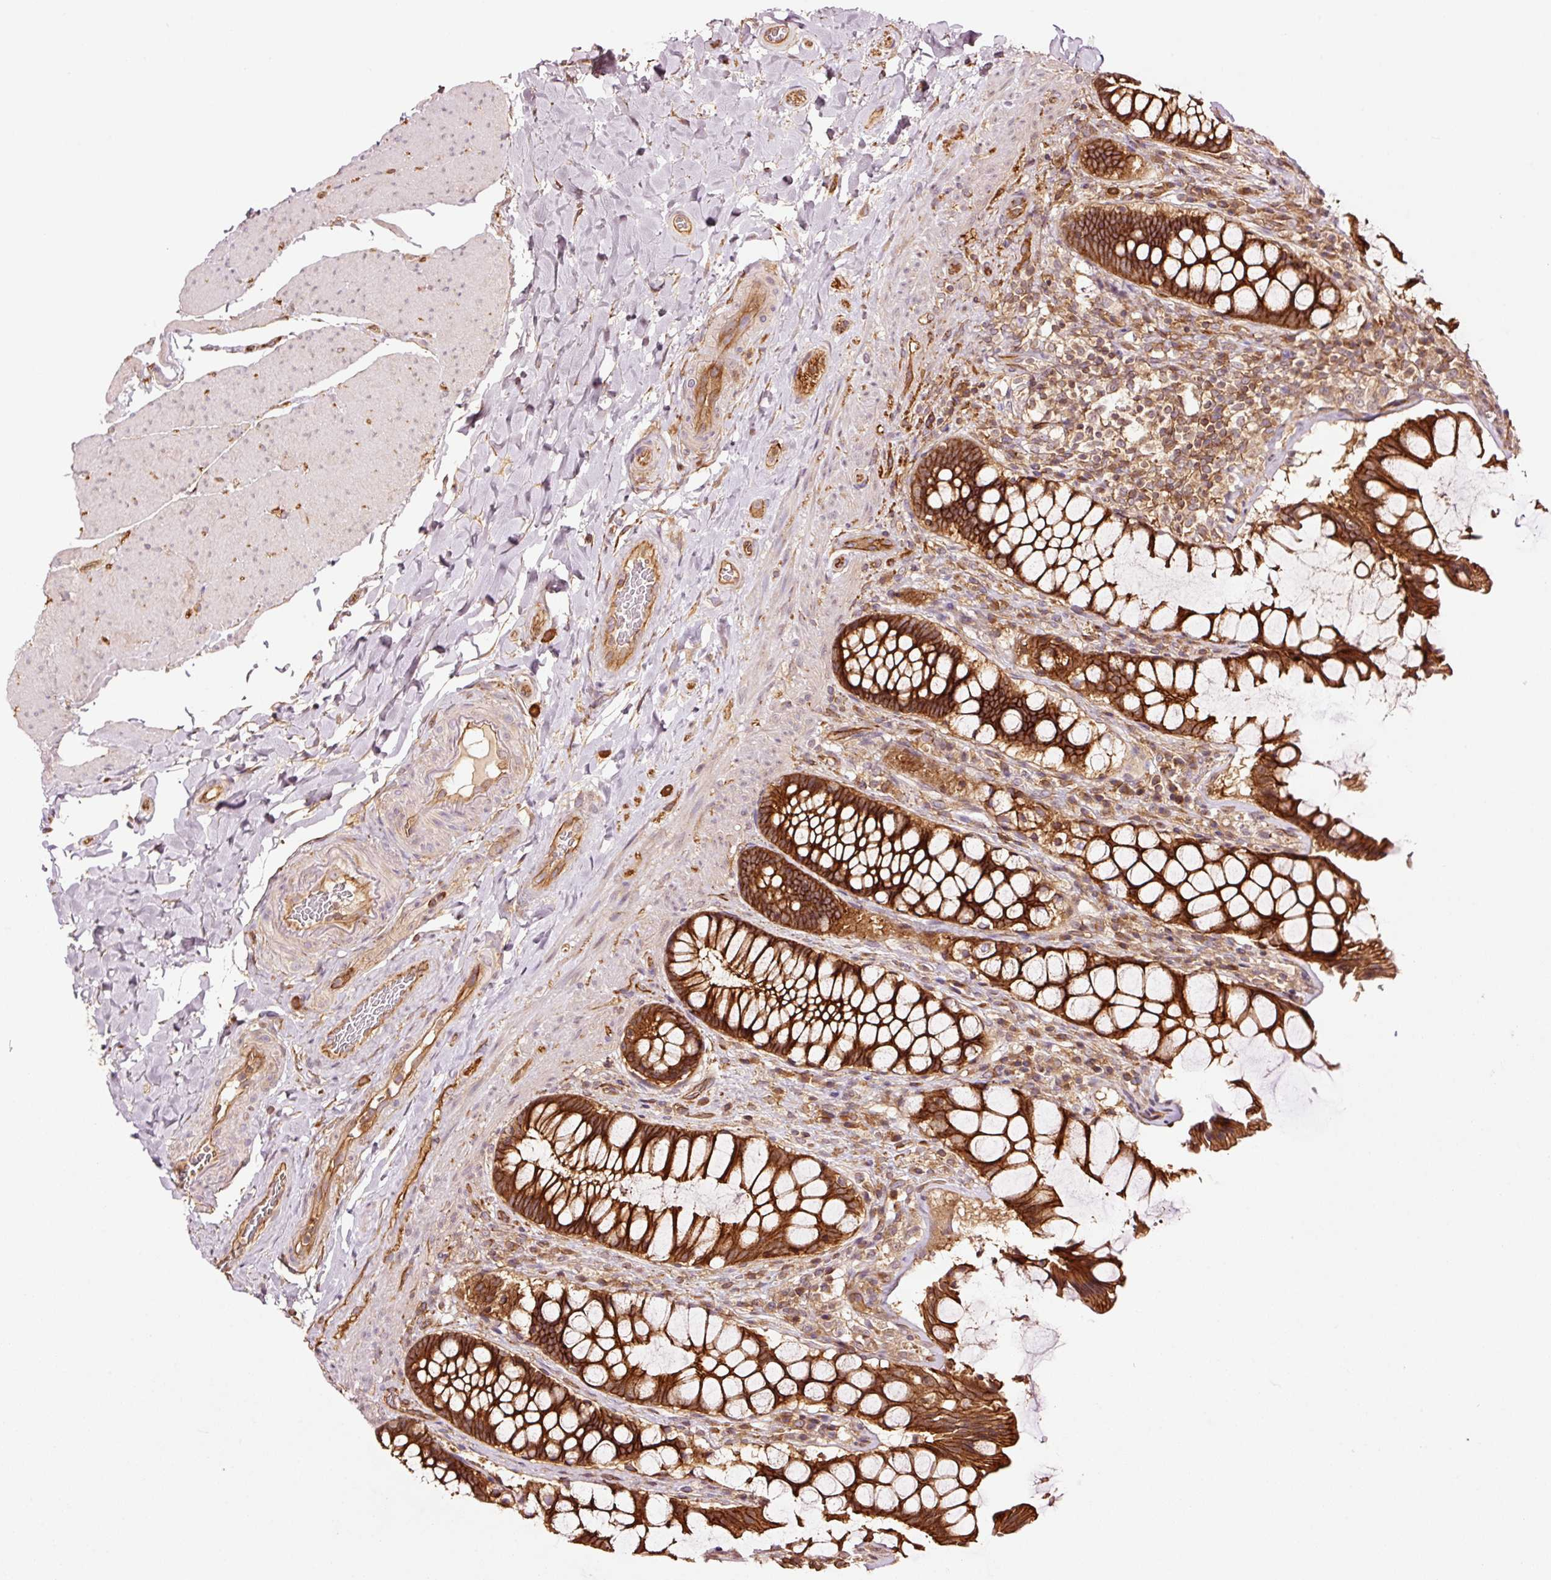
{"staining": {"intensity": "strong", "quantity": ">75%", "location": "cytoplasmic/membranous"}, "tissue": "rectum", "cell_type": "Glandular cells", "image_type": "normal", "snomed": [{"axis": "morphology", "description": "Normal tissue, NOS"}, {"axis": "topography", "description": "Rectum"}], "caption": "The photomicrograph reveals a brown stain indicating the presence of a protein in the cytoplasmic/membranous of glandular cells in rectum.", "gene": "METAP1", "patient": {"sex": "female", "age": 58}}